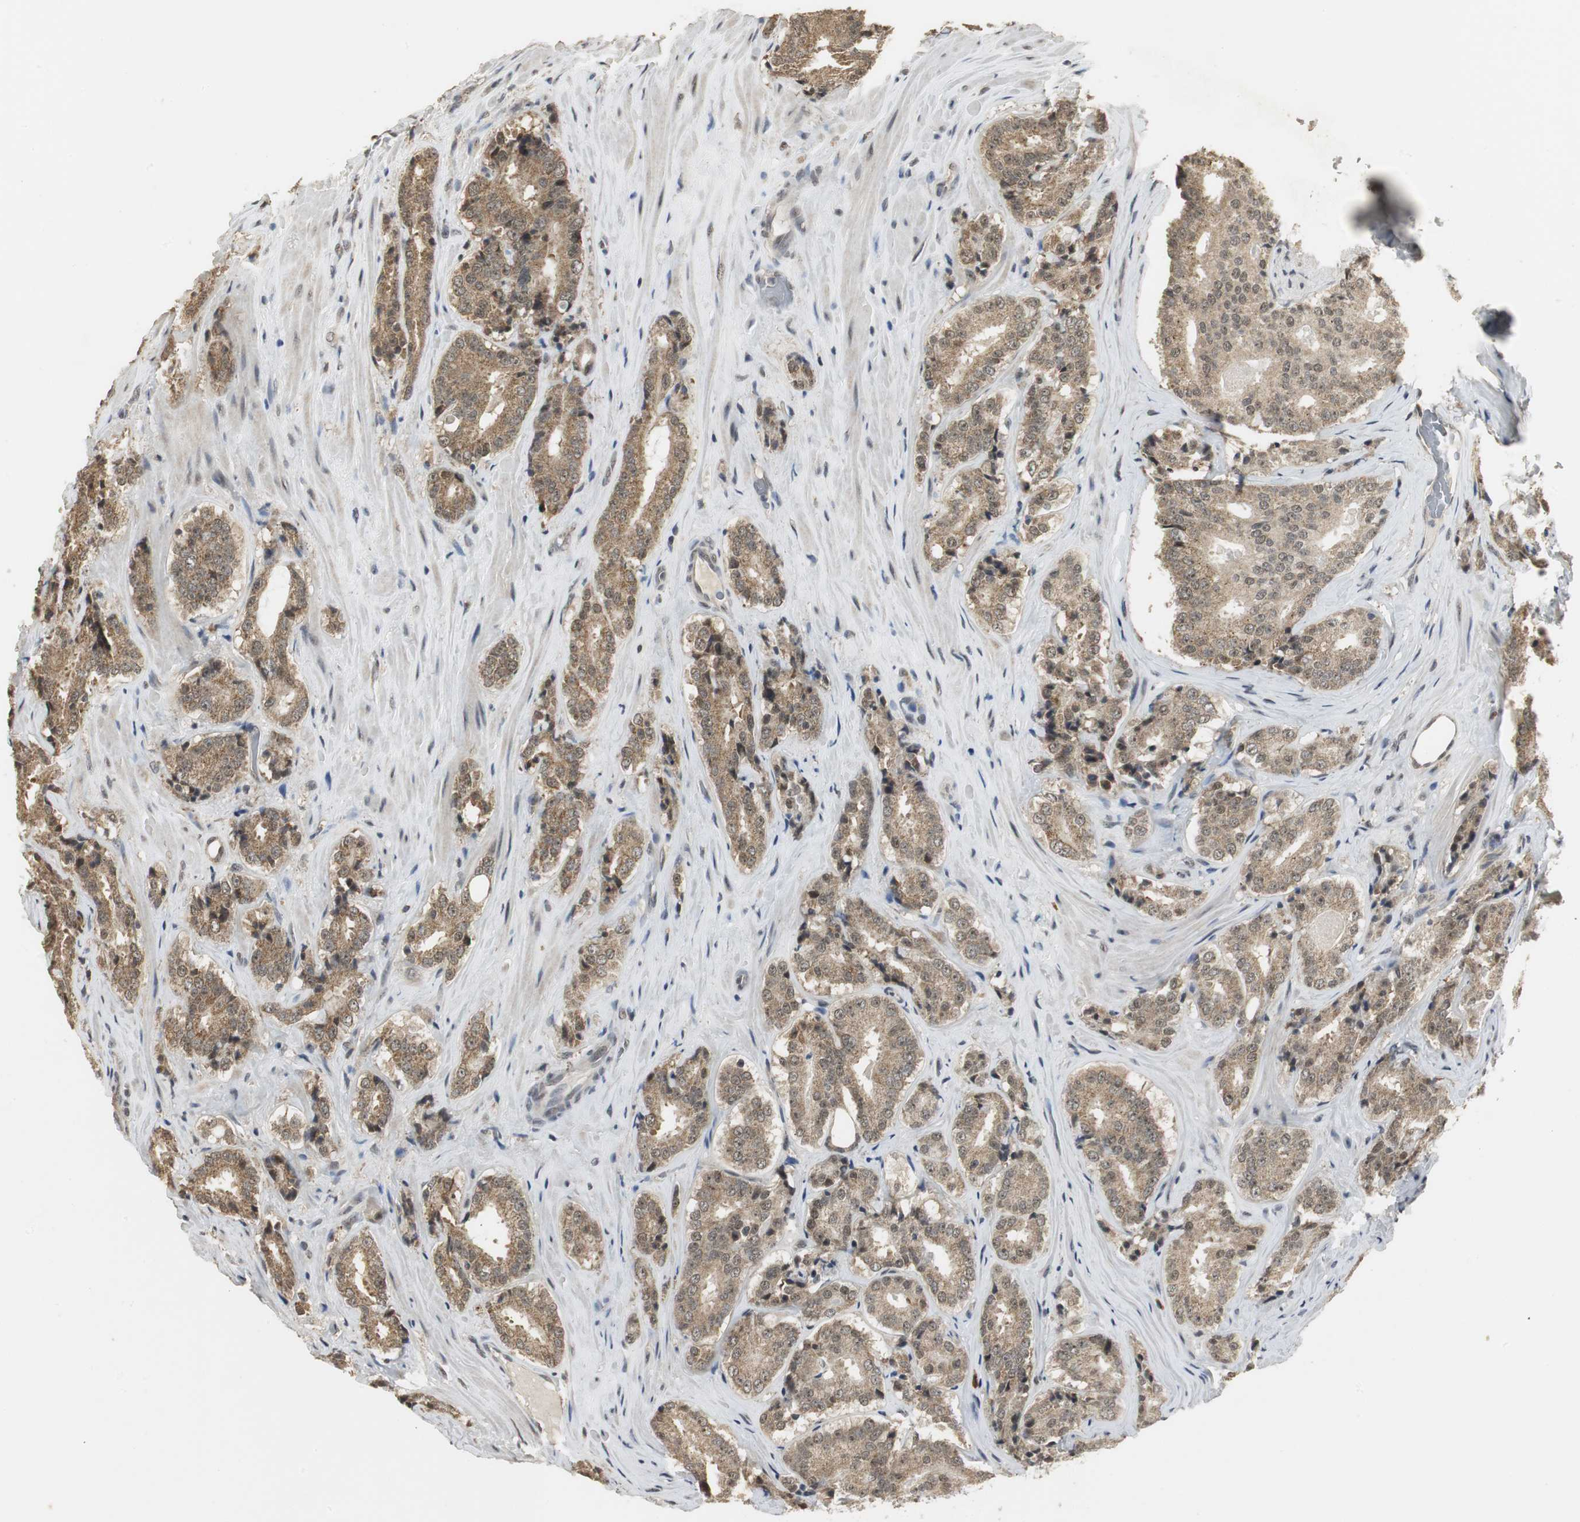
{"staining": {"intensity": "moderate", "quantity": ">75%", "location": "cytoplasmic/membranous"}, "tissue": "prostate cancer", "cell_type": "Tumor cells", "image_type": "cancer", "snomed": [{"axis": "morphology", "description": "Adenocarcinoma, High grade"}, {"axis": "topography", "description": "Prostate"}], "caption": "This is a photomicrograph of immunohistochemistry (IHC) staining of prostate high-grade adenocarcinoma, which shows moderate positivity in the cytoplasmic/membranous of tumor cells.", "gene": "ELOA", "patient": {"sex": "male", "age": 70}}